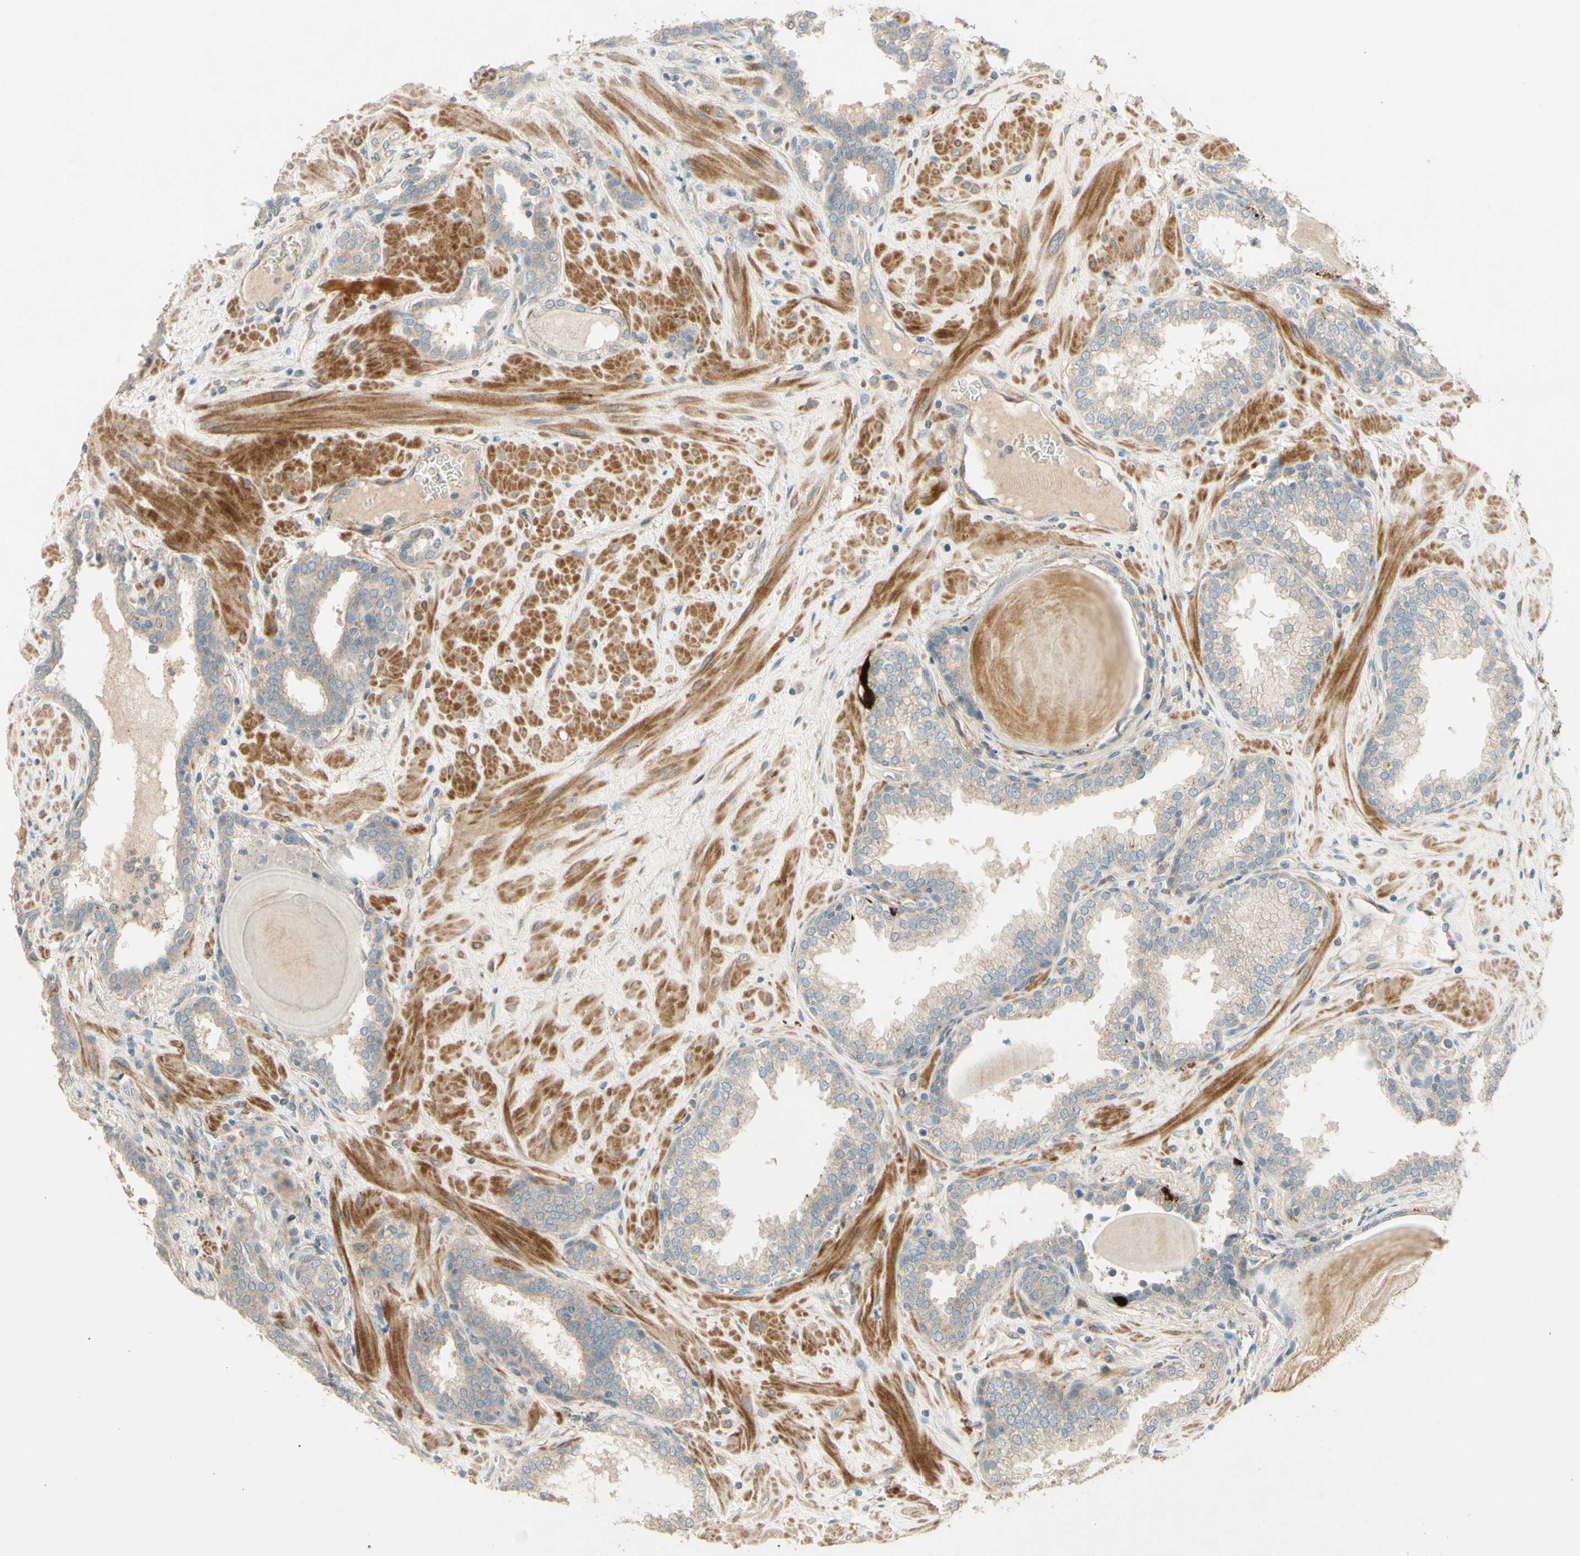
{"staining": {"intensity": "weak", "quantity": ">75%", "location": "cytoplasmic/membranous"}, "tissue": "prostate", "cell_type": "Glandular cells", "image_type": "normal", "snomed": [{"axis": "morphology", "description": "Normal tissue, NOS"}, {"axis": "topography", "description": "Prostate"}], "caption": "About >75% of glandular cells in benign human prostate display weak cytoplasmic/membranous protein staining as visualized by brown immunohistochemical staining.", "gene": "ADAM17", "patient": {"sex": "male", "age": 51}}